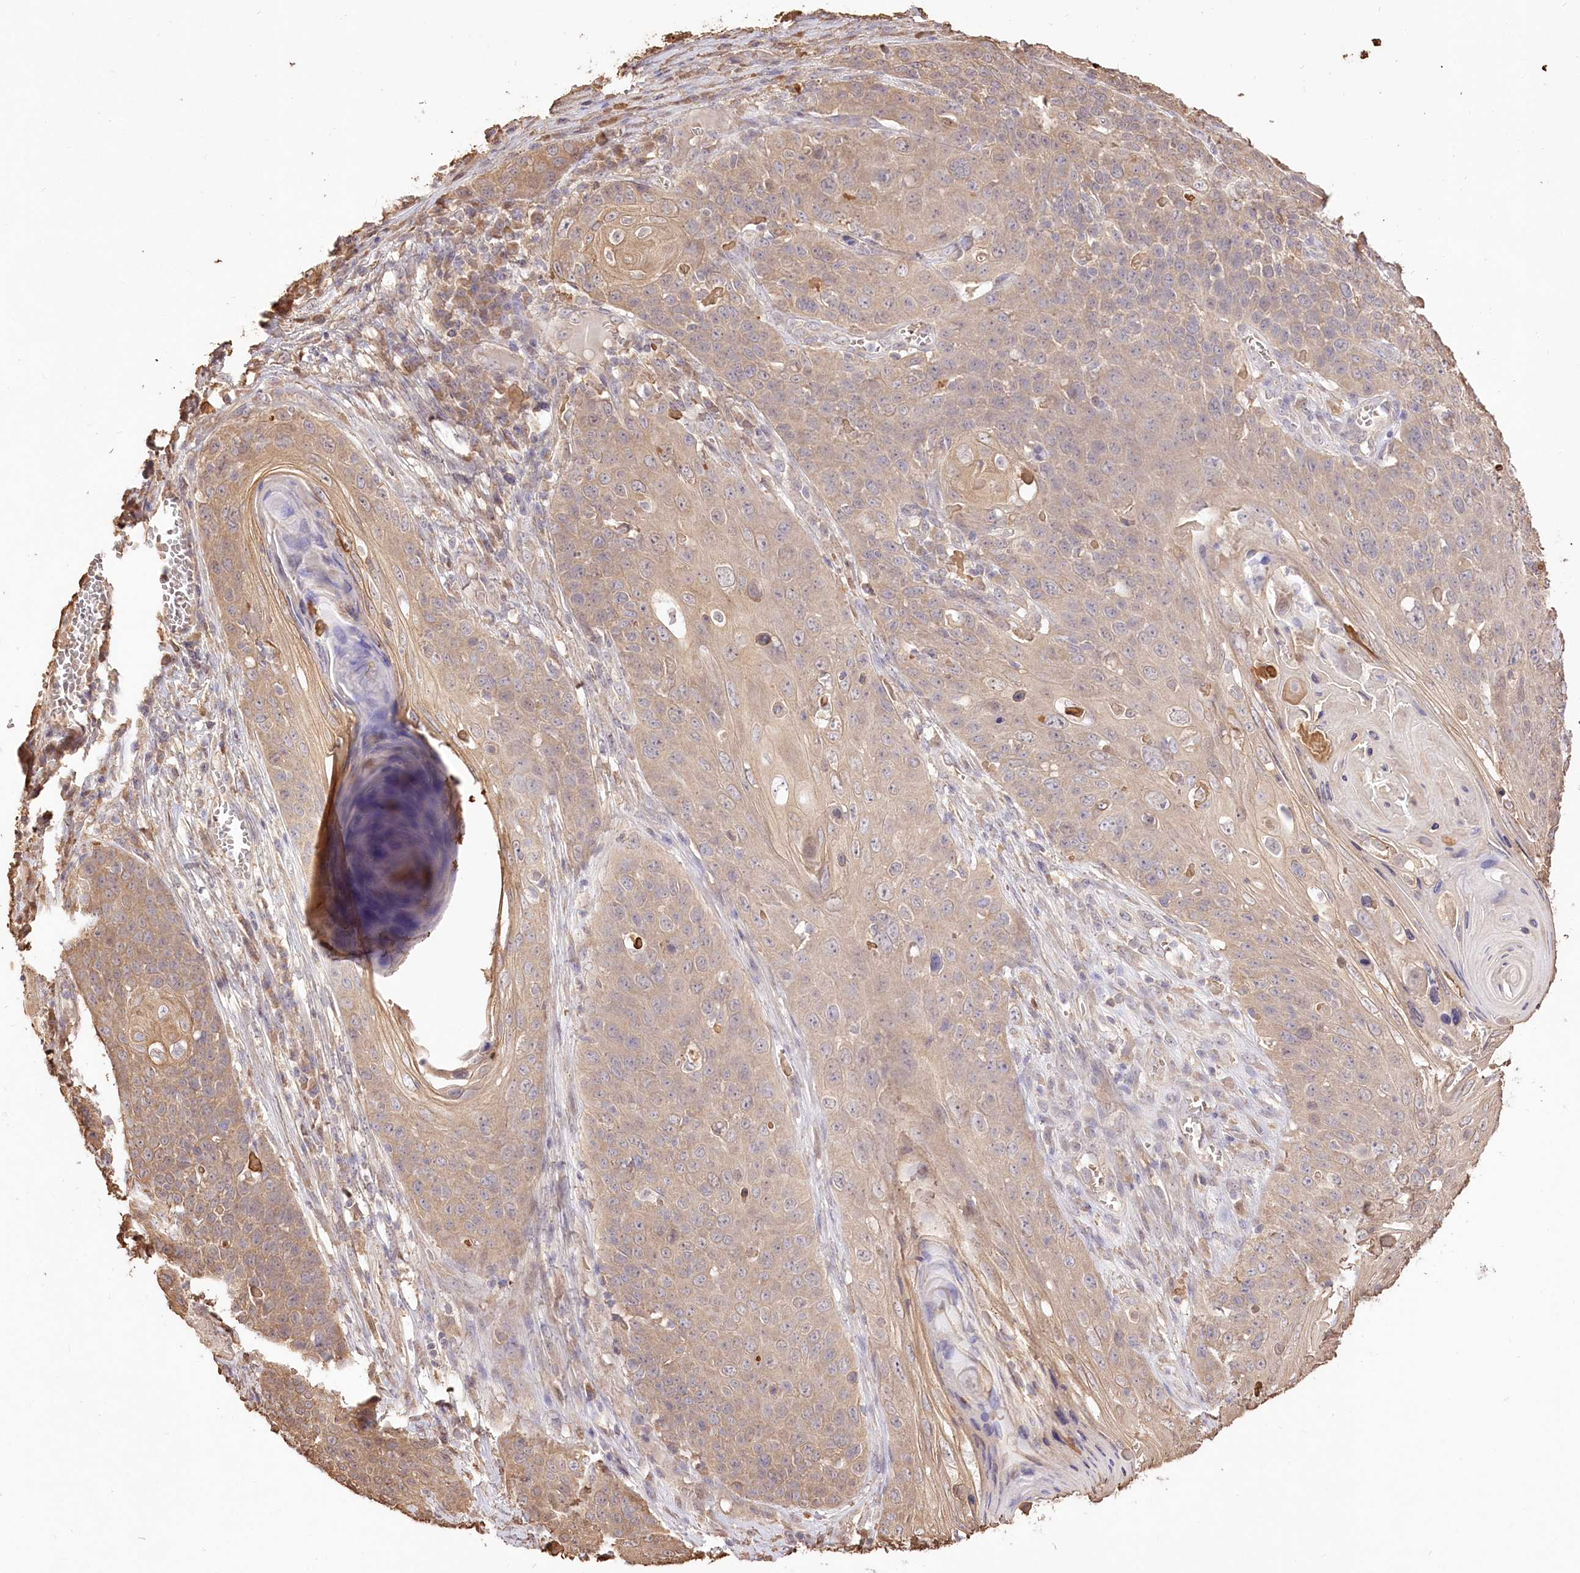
{"staining": {"intensity": "weak", "quantity": ">75%", "location": "cytoplasmic/membranous"}, "tissue": "skin cancer", "cell_type": "Tumor cells", "image_type": "cancer", "snomed": [{"axis": "morphology", "description": "Squamous cell carcinoma, NOS"}, {"axis": "topography", "description": "Skin"}], "caption": "Skin cancer tissue reveals weak cytoplasmic/membranous expression in about >75% of tumor cells, visualized by immunohistochemistry.", "gene": "R3HDM2", "patient": {"sex": "male", "age": 55}}